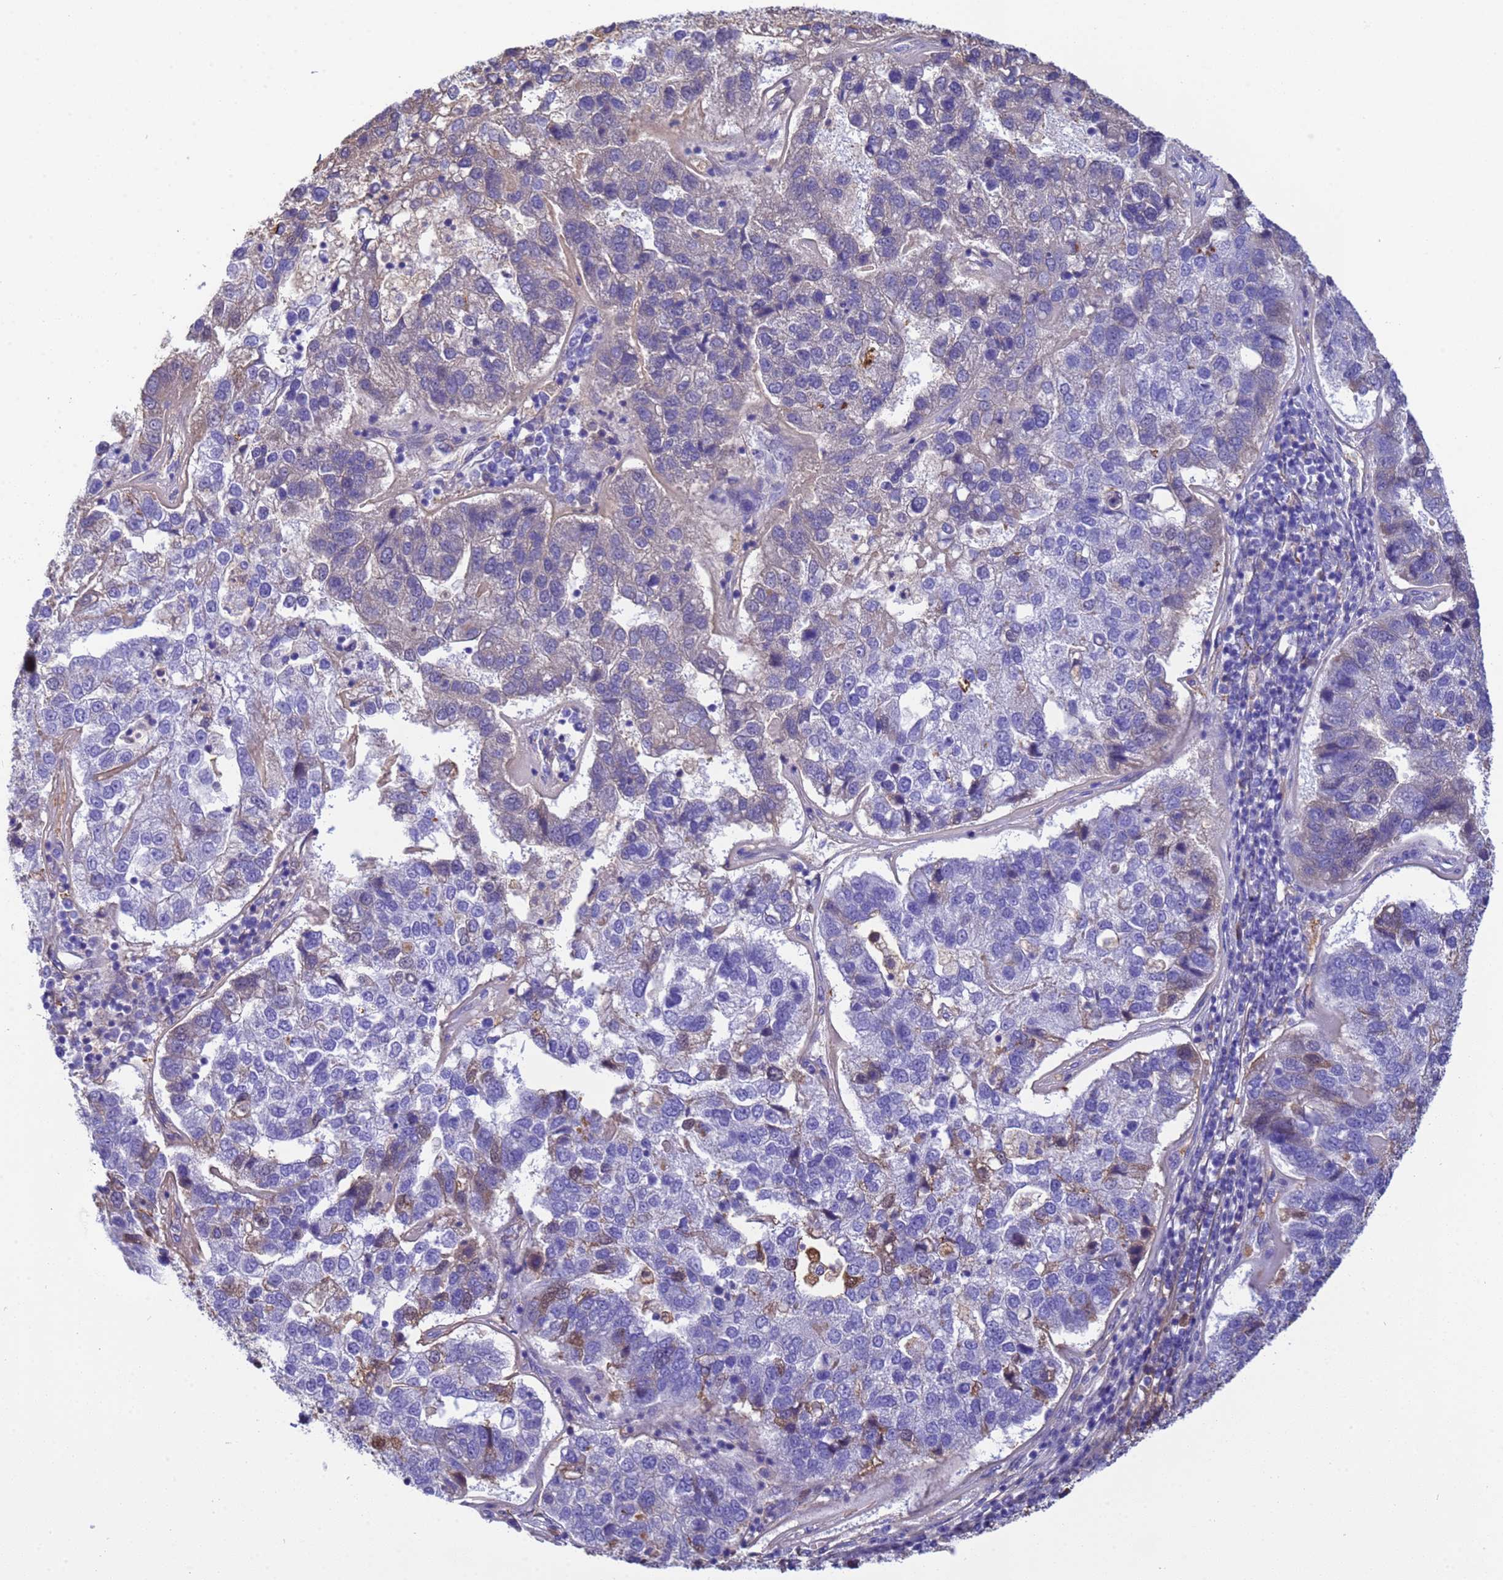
{"staining": {"intensity": "moderate", "quantity": "<25%", "location": "cytoplasmic/membranous,nuclear"}, "tissue": "pancreatic cancer", "cell_type": "Tumor cells", "image_type": "cancer", "snomed": [{"axis": "morphology", "description": "Adenocarcinoma, NOS"}, {"axis": "topography", "description": "Pancreas"}], "caption": "Immunohistochemistry (IHC) of human pancreatic cancer (adenocarcinoma) reveals low levels of moderate cytoplasmic/membranous and nuclear positivity in approximately <25% of tumor cells. Using DAB (brown) and hematoxylin (blue) stains, captured at high magnification using brightfield microscopy.", "gene": "H1-7", "patient": {"sex": "female", "age": 61}}